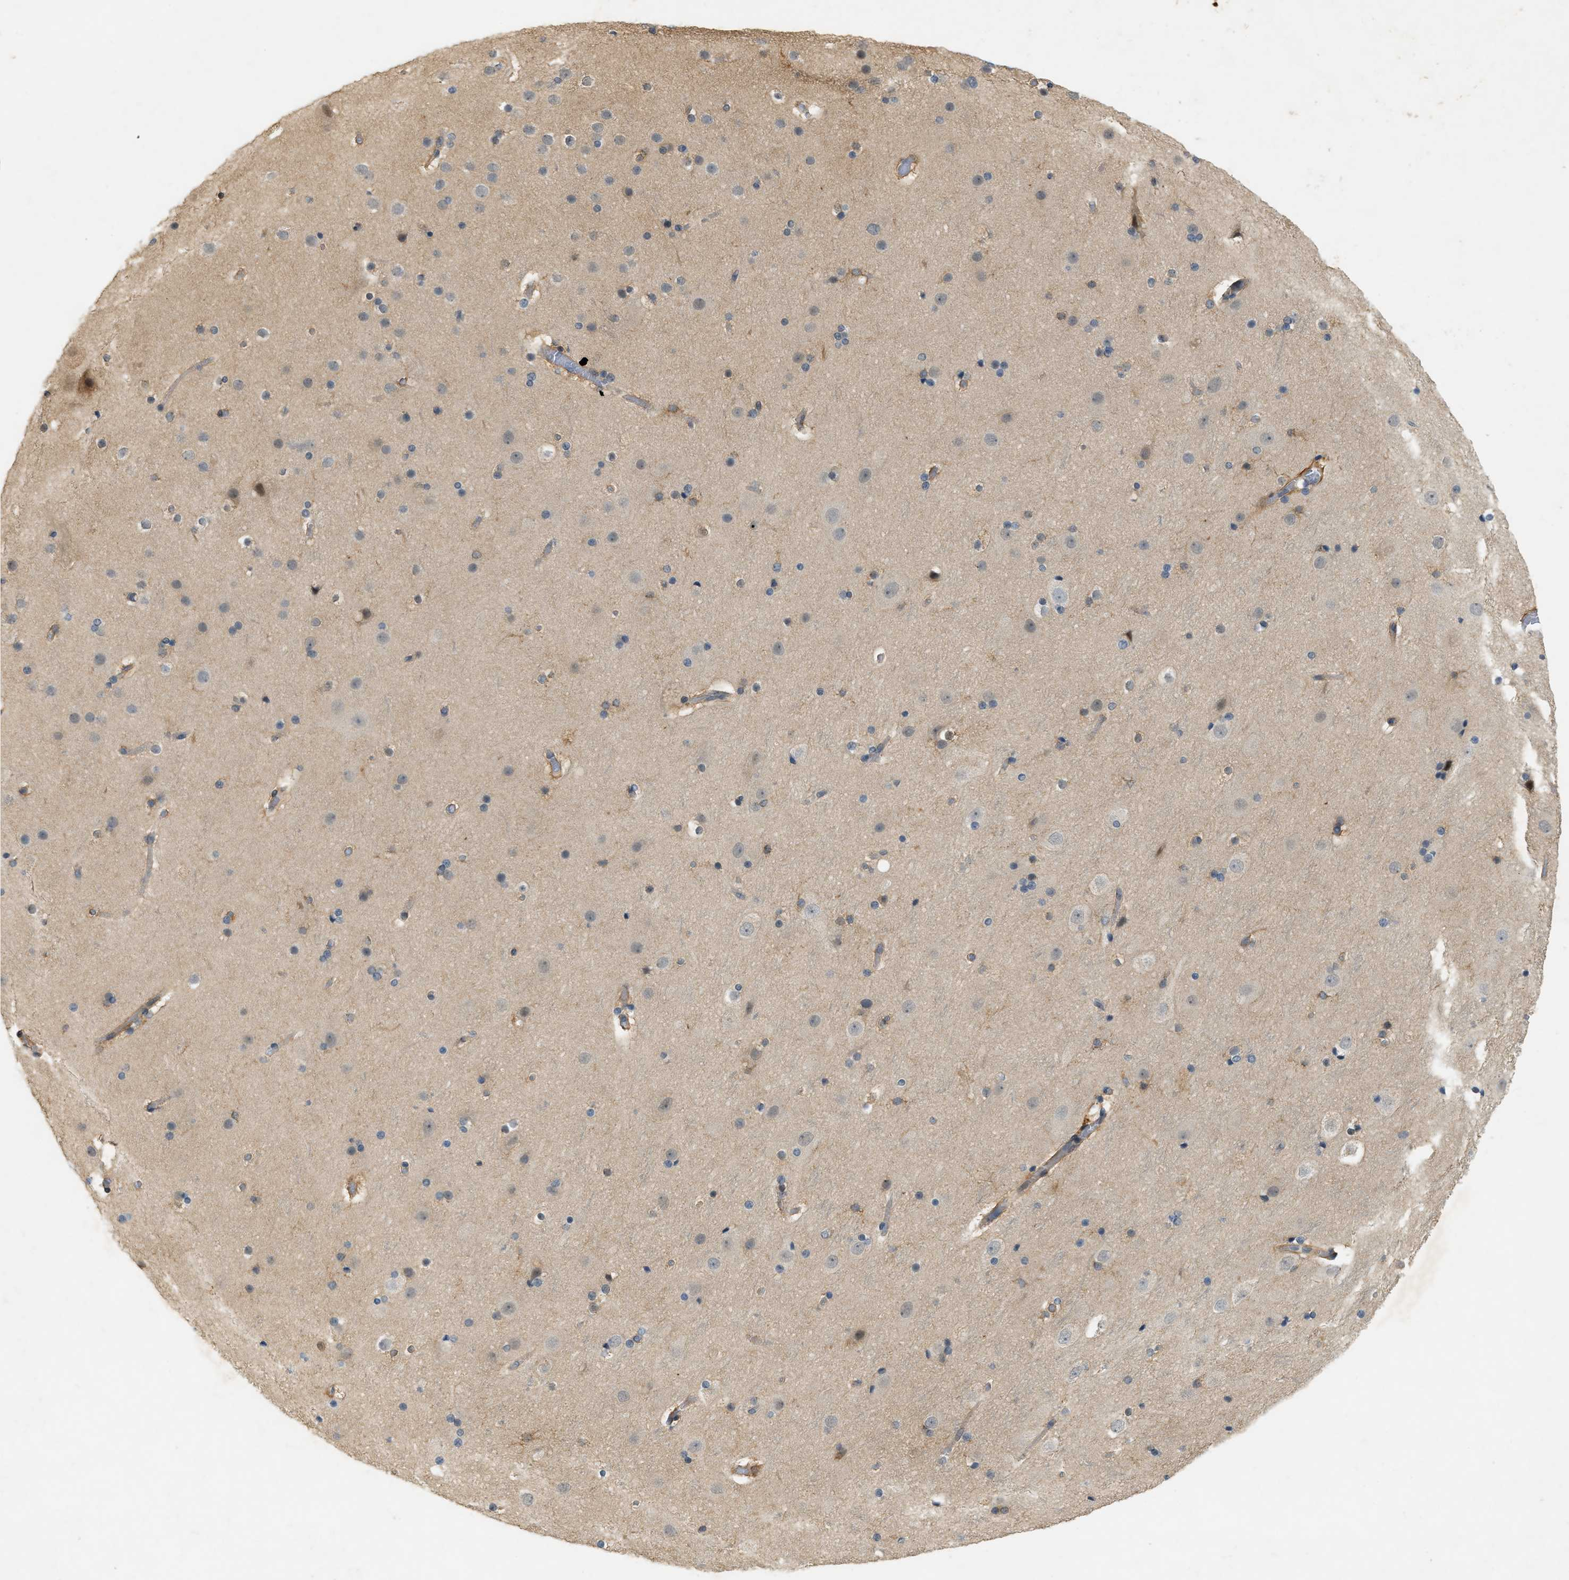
{"staining": {"intensity": "moderate", "quantity": ">75%", "location": "cytoplasmic/membranous"}, "tissue": "cerebral cortex", "cell_type": "Endothelial cells", "image_type": "normal", "snomed": [{"axis": "morphology", "description": "Normal tissue, NOS"}, {"axis": "topography", "description": "Cerebral cortex"}], "caption": "Human cerebral cortex stained for a protein (brown) exhibits moderate cytoplasmic/membranous positive positivity in about >75% of endothelial cells.", "gene": "PDCL3", "patient": {"sex": "male", "age": 57}}